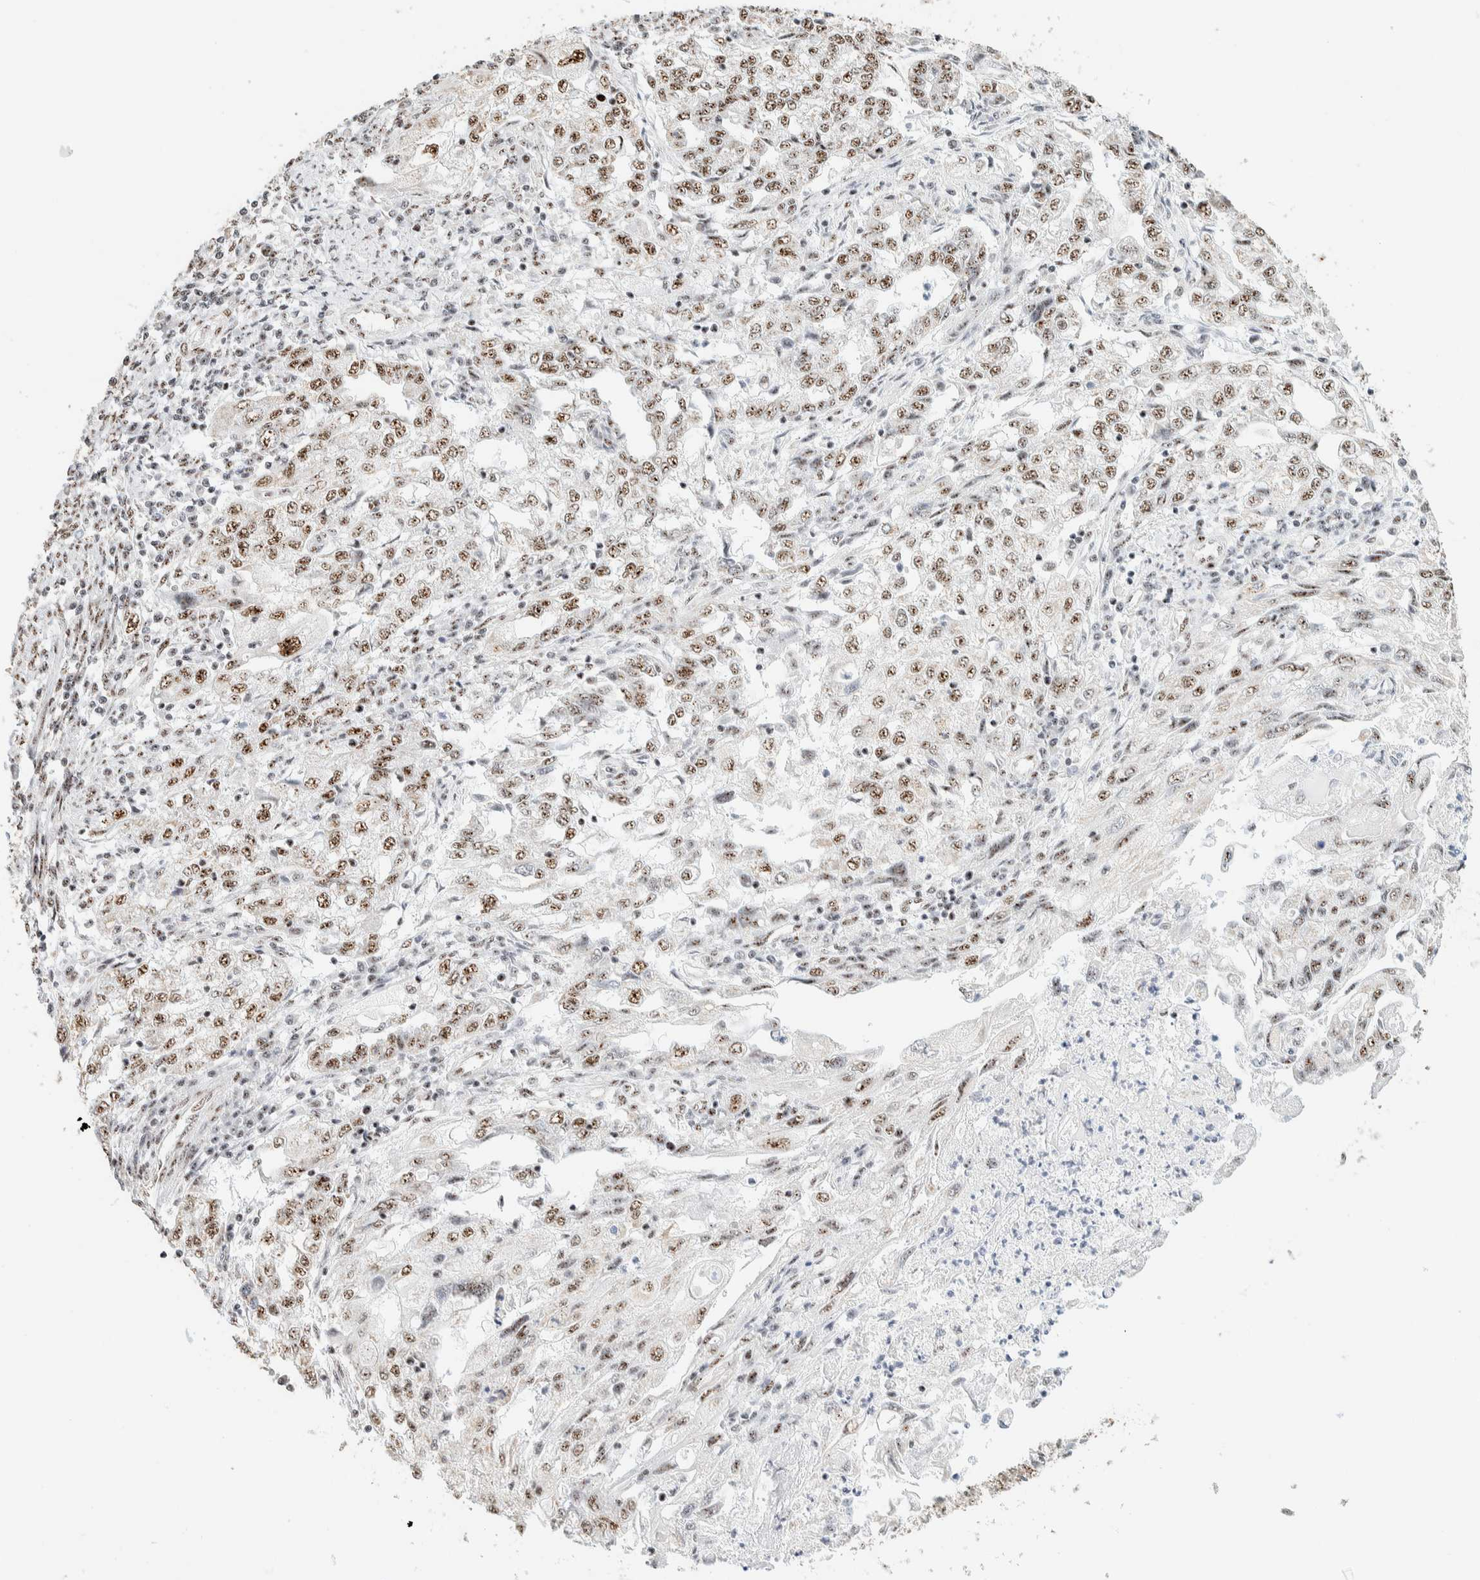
{"staining": {"intensity": "moderate", "quantity": ">75%", "location": "nuclear"}, "tissue": "endometrial cancer", "cell_type": "Tumor cells", "image_type": "cancer", "snomed": [{"axis": "morphology", "description": "Adenocarcinoma, NOS"}, {"axis": "topography", "description": "Endometrium"}], "caption": "Tumor cells exhibit medium levels of moderate nuclear positivity in about >75% of cells in human endometrial cancer.", "gene": "SON", "patient": {"sex": "female", "age": 49}}